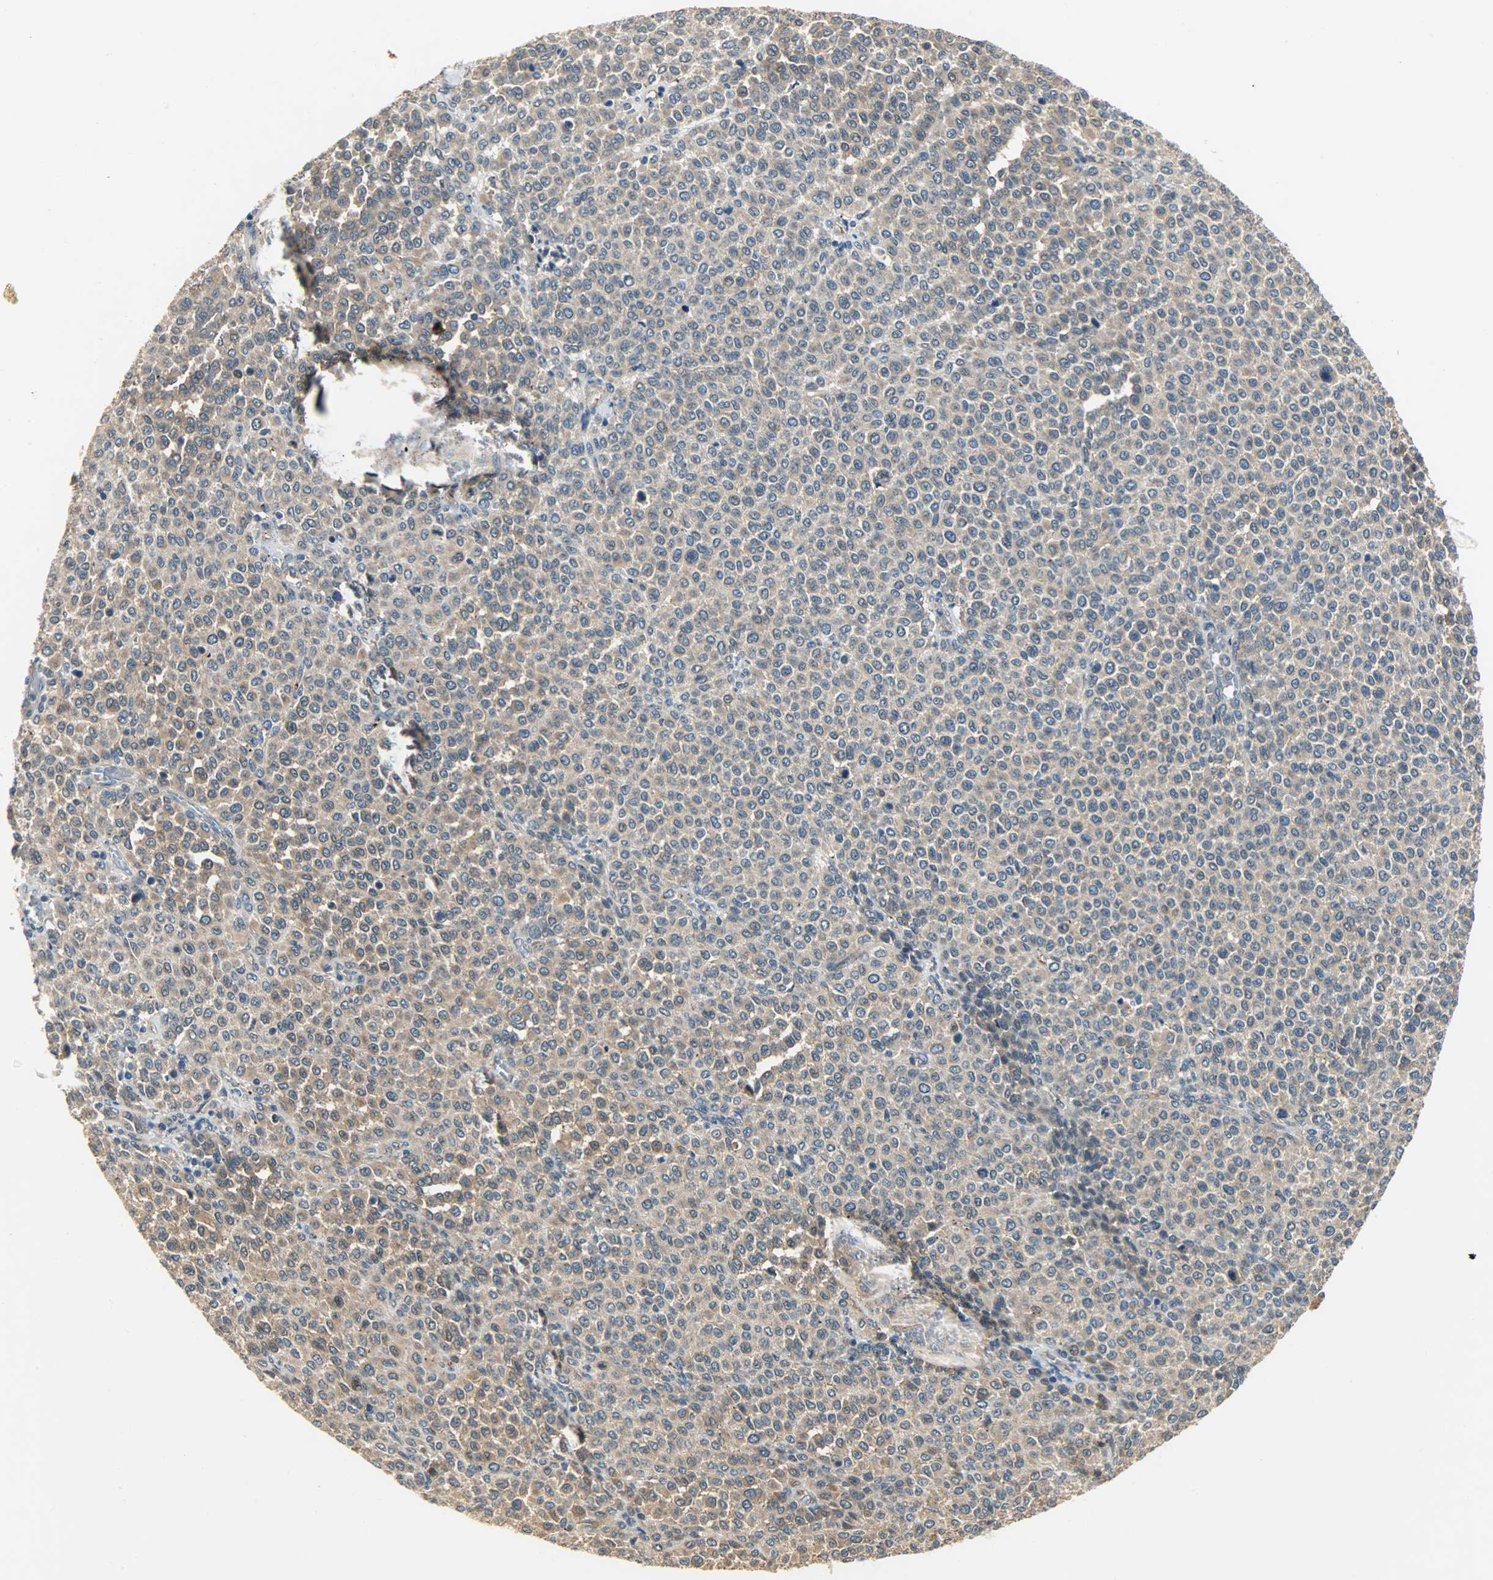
{"staining": {"intensity": "weak", "quantity": ">75%", "location": "cytoplasmic/membranous"}, "tissue": "melanoma", "cell_type": "Tumor cells", "image_type": "cancer", "snomed": [{"axis": "morphology", "description": "Malignant melanoma, Metastatic site"}, {"axis": "topography", "description": "Pancreas"}], "caption": "Immunohistochemistry (IHC) (DAB (3,3'-diaminobenzidine)) staining of melanoma shows weak cytoplasmic/membranous protein staining in approximately >75% of tumor cells.", "gene": "KIAA1217", "patient": {"sex": "female", "age": 30}}